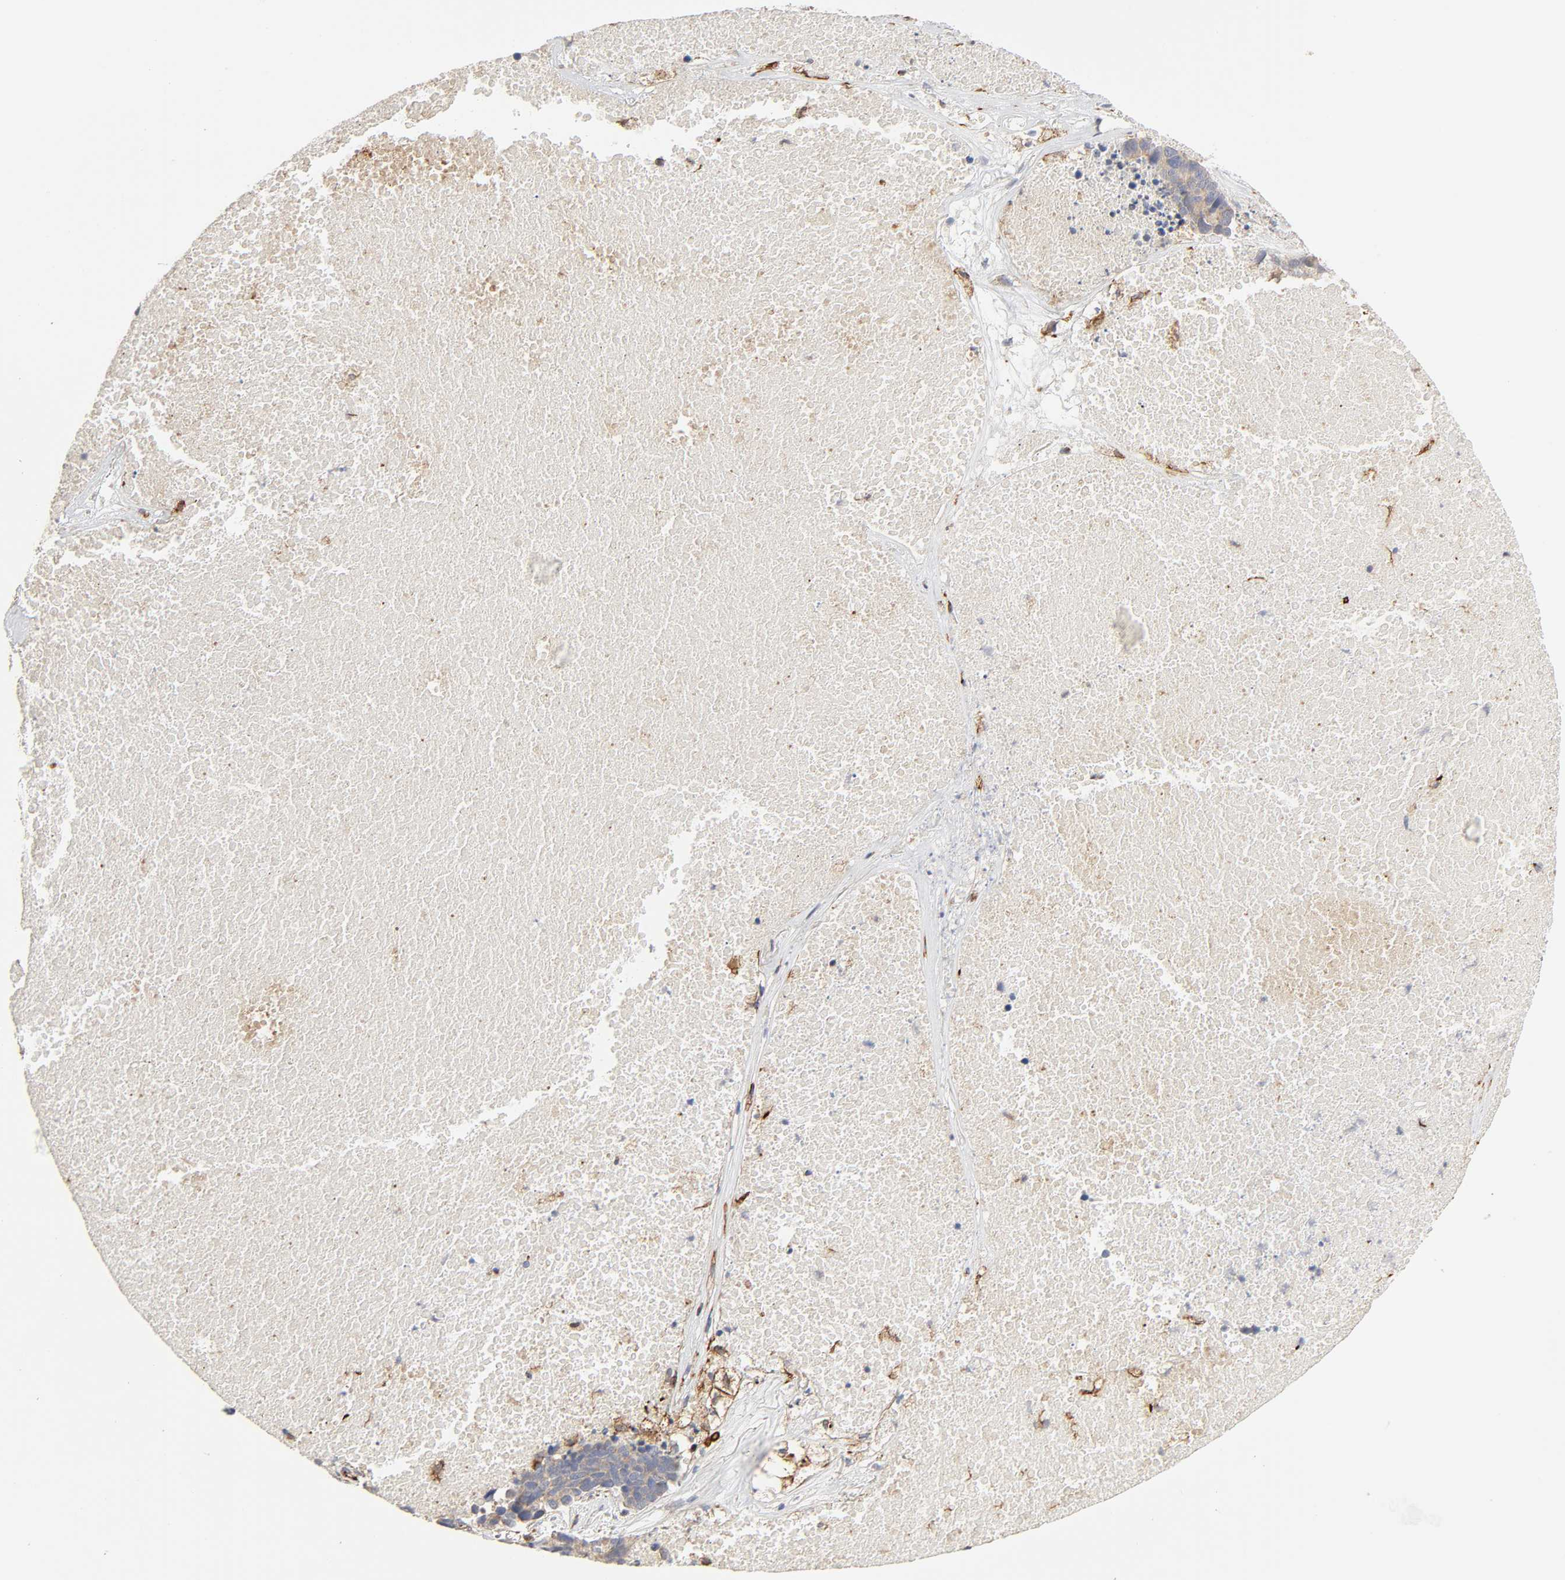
{"staining": {"intensity": "moderate", "quantity": ">75%", "location": "cytoplasmic/membranous"}, "tissue": "lung cancer", "cell_type": "Tumor cells", "image_type": "cancer", "snomed": [{"axis": "morphology", "description": "Neoplasm, malignant, NOS"}, {"axis": "topography", "description": "Lung"}], "caption": "High-magnification brightfield microscopy of lung cancer (malignant neoplasm) stained with DAB (brown) and counterstained with hematoxylin (blue). tumor cells exhibit moderate cytoplasmic/membranous expression is present in about>75% of cells. Using DAB (3,3'-diaminobenzidine) (brown) and hematoxylin (blue) stains, captured at high magnification using brightfield microscopy.", "gene": "FAM118A", "patient": {"sex": "female", "age": 75}}